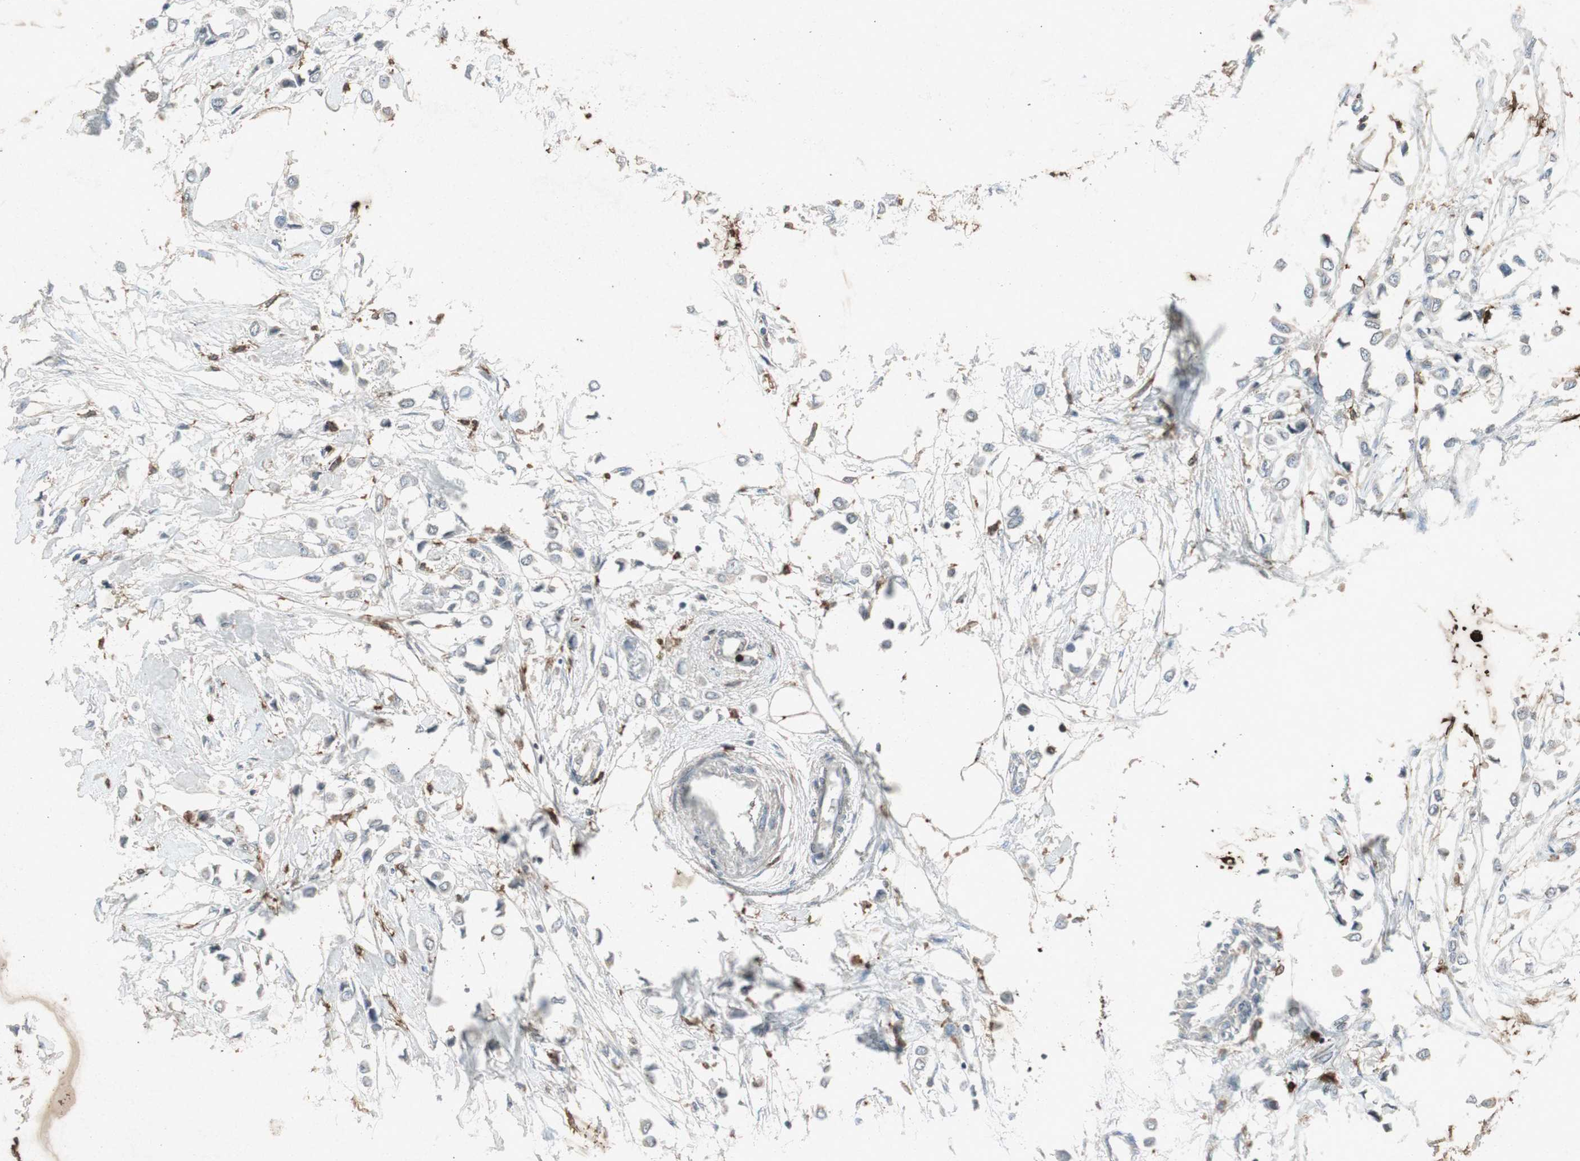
{"staining": {"intensity": "negative", "quantity": "none", "location": "none"}, "tissue": "breast cancer", "cell_type": "Tumor cells", "image_type": "cancer", "snomed": [{"axis": "morphology", "description": "Lobular carcinoma"}, {"axis": "topography", "description": "Breast"}], "caption": "This is a image of immunohistochemistry staining of breast cancer (lobular carcinoma), which shows no staining in tumor cells.", "gene": "TYROBP", "patient": {"sex": "female", "age": 51}}